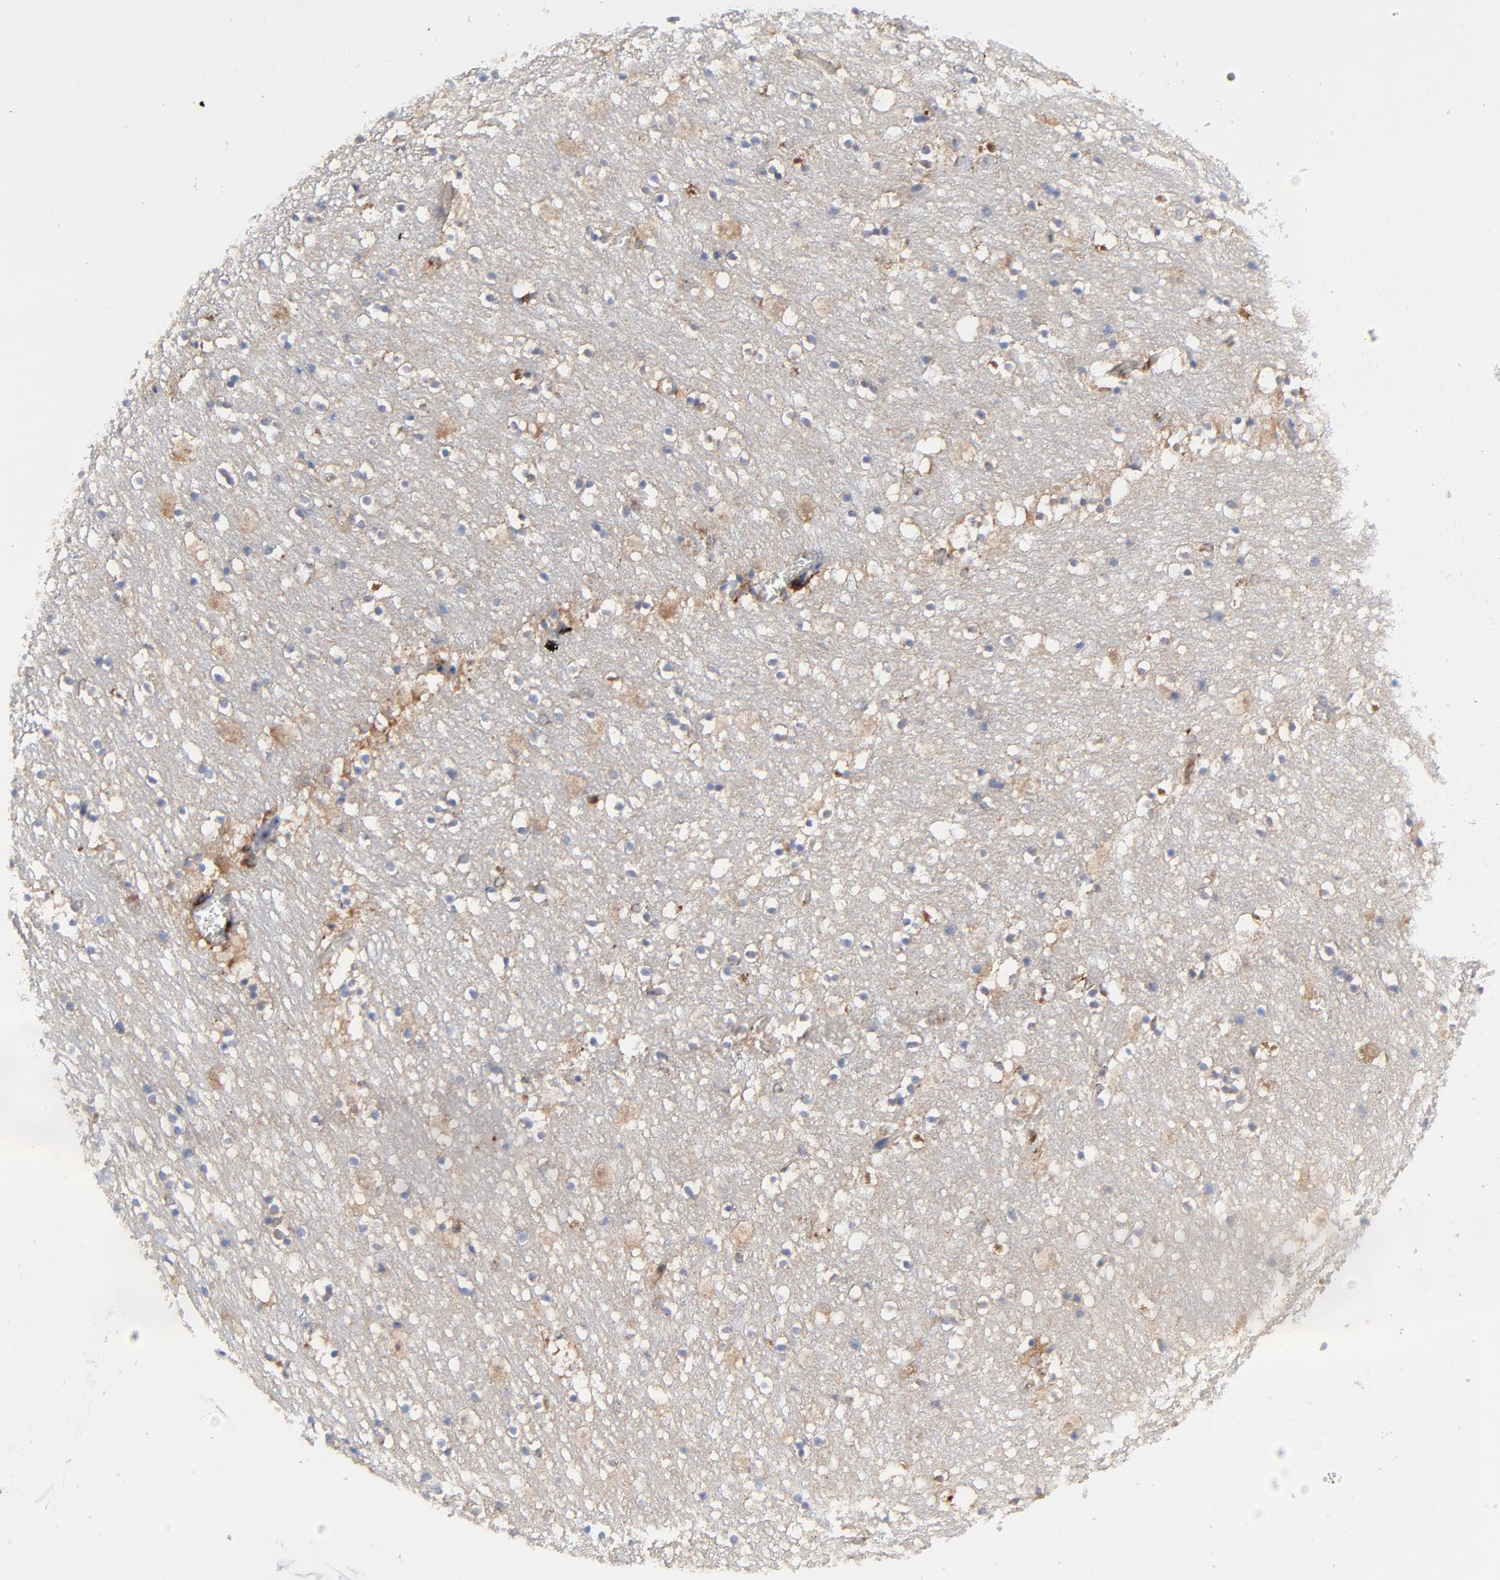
{"staining": {"intensity": "moderate", "quantity": "25%-75%", "location": "cytoplasmic/membranous"}, "tissue": "caudate", "cell_type": "Glial cells", "image_type": "normal", "snomed": [{"axis": "morphology", "description": "Normal tissue, NOS"}, {"axis": "topography", "description": "Lateral ventricle wall"}], "caption": "About 25%-75% of glial cells in benign human caudate display moderate cytoplasmic/membranous protein expression as visualized by brown immunohistochemical staining.", "gene": "RAB9A", "patient": {"sex": "male", "age": 45}}